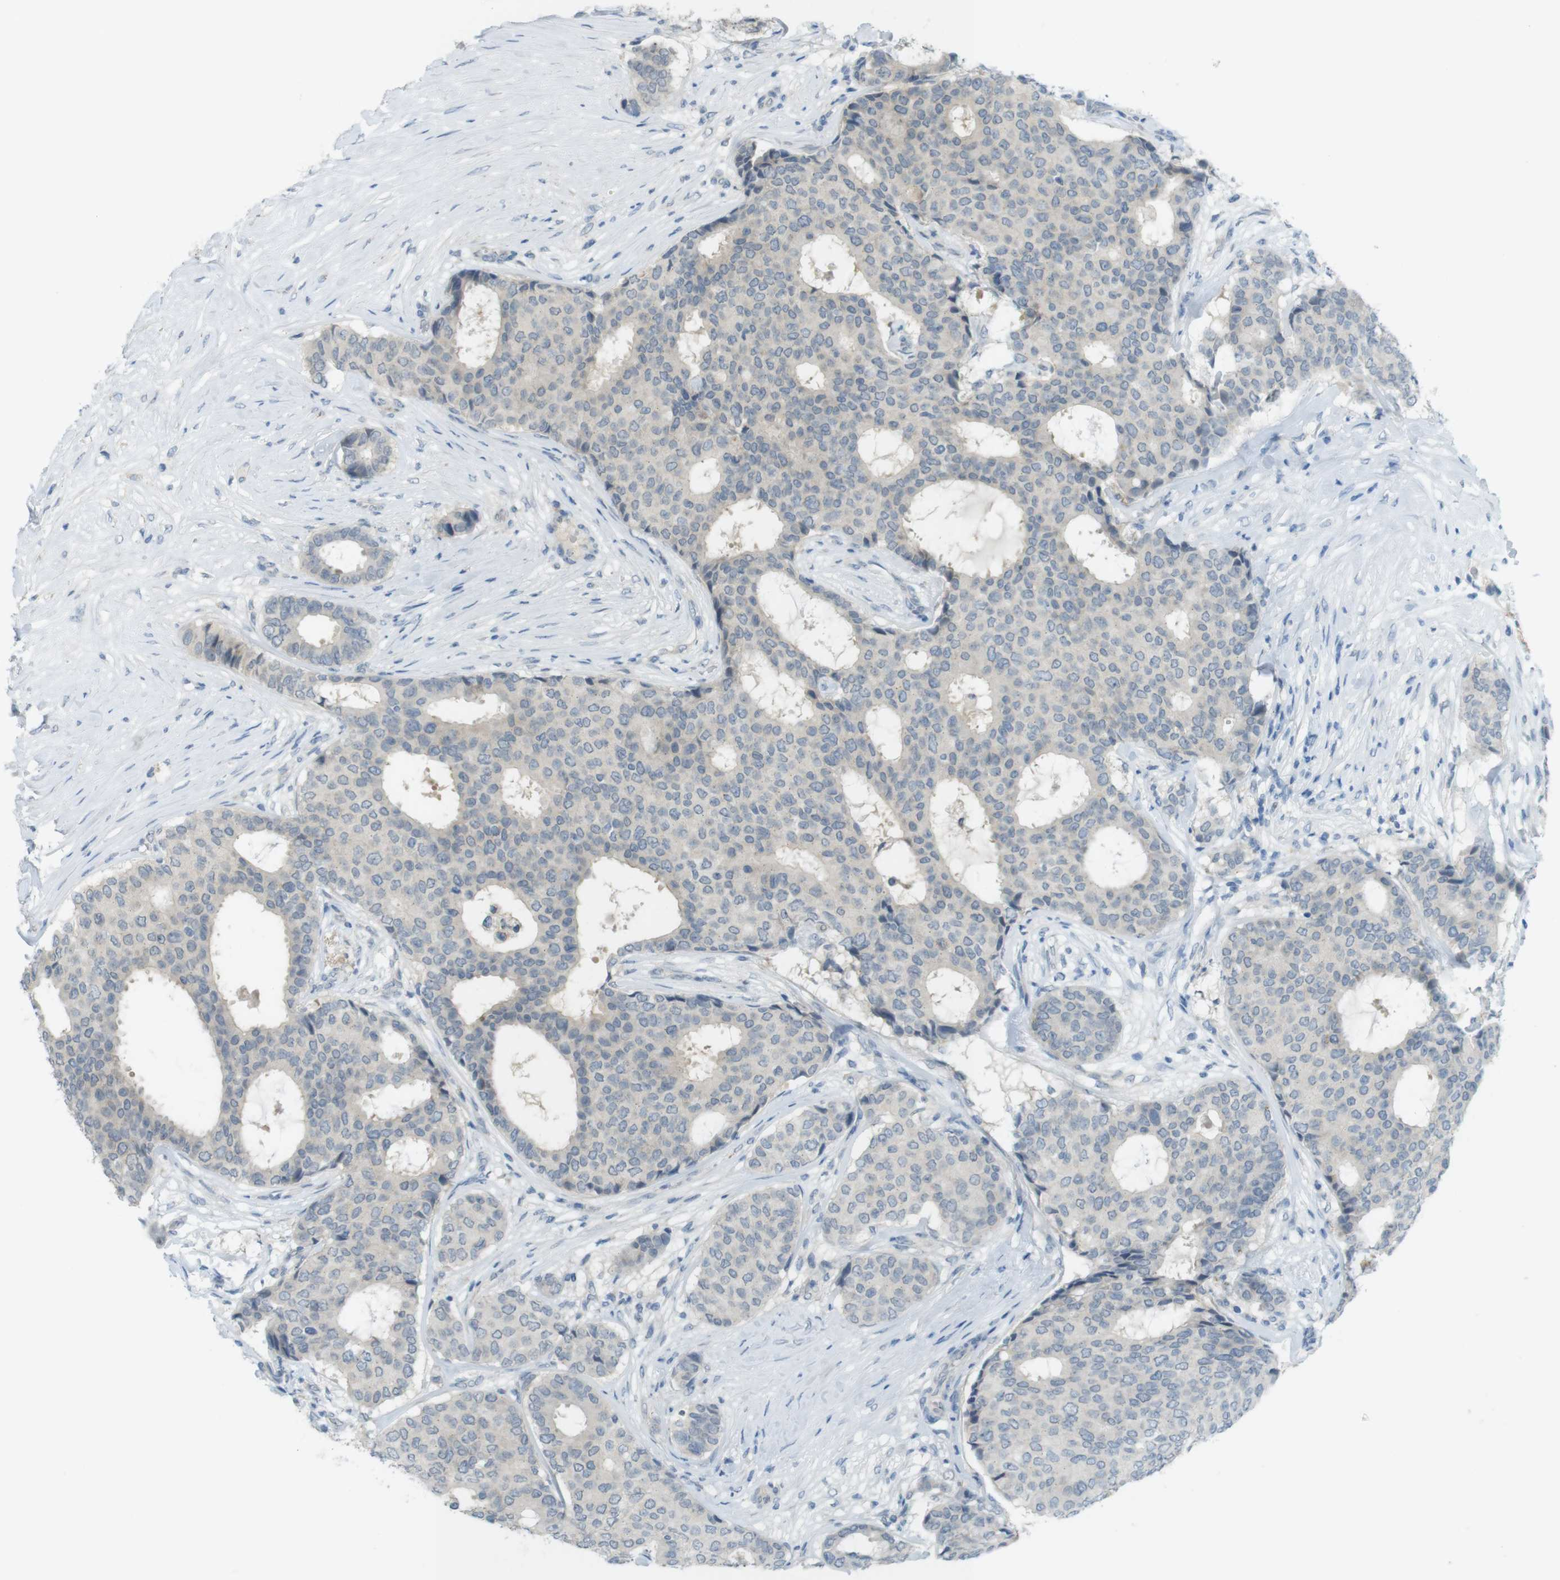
{"staining": {"intensity": "weak", "quantity": ">75%", "location": "cytoplasmic/membranous"}, "tissue": "breast cancer", "cell_type": "Tumor cells", "image_type": "cancer", "snomed": [{"axis": "morphology", "description": "Duct carcinoma"}, {"axis": "topography", "description": "Breast"}], "caption": "Weak cytoplasmic/membranous staining for a protein is appreciated in about >75% of tumor cells of invasive ductal carcinoma (breast) using IHC.", "gene": "UGT8", "patient": {"sex": "female", "age": 75}}